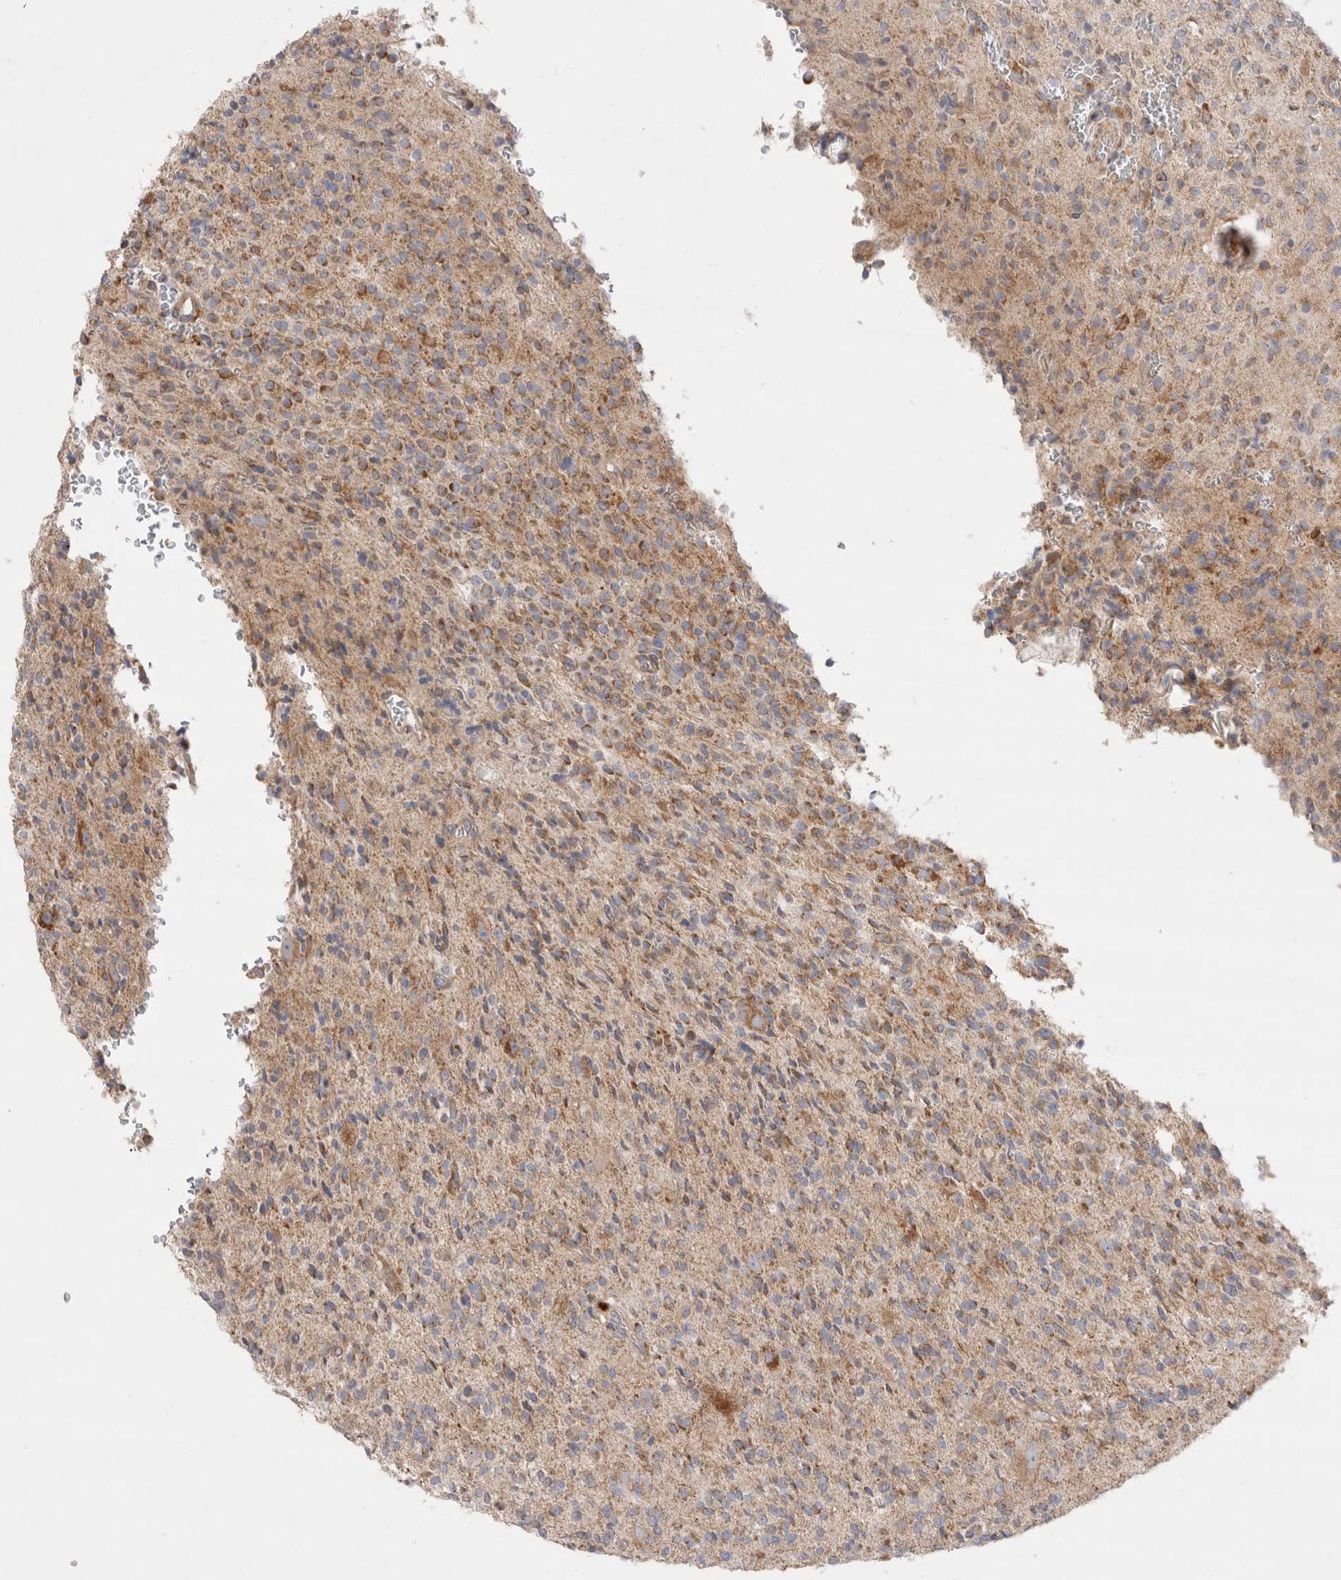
{"staining": {"intensity": "weak", "quantity": ">75%", "location": "cytoplasmic/membranous"}, "tissue": "glioma", "cell_type": "Tumor cells", "image_type": "cancer", "snomed": [{"axis": "morphology", "description": "Glioma, malignant, High grade"}, {"axis": "topography", "description": "Brain"}], "caption": "Glioma tissue exhibits weak cytoplasmic/membranous staining in approximately >75% of tumor cells, visualized by immunohistochemistry.", "gene": "TBC1D16", "patient": {"sex": "male", "age": 34}}